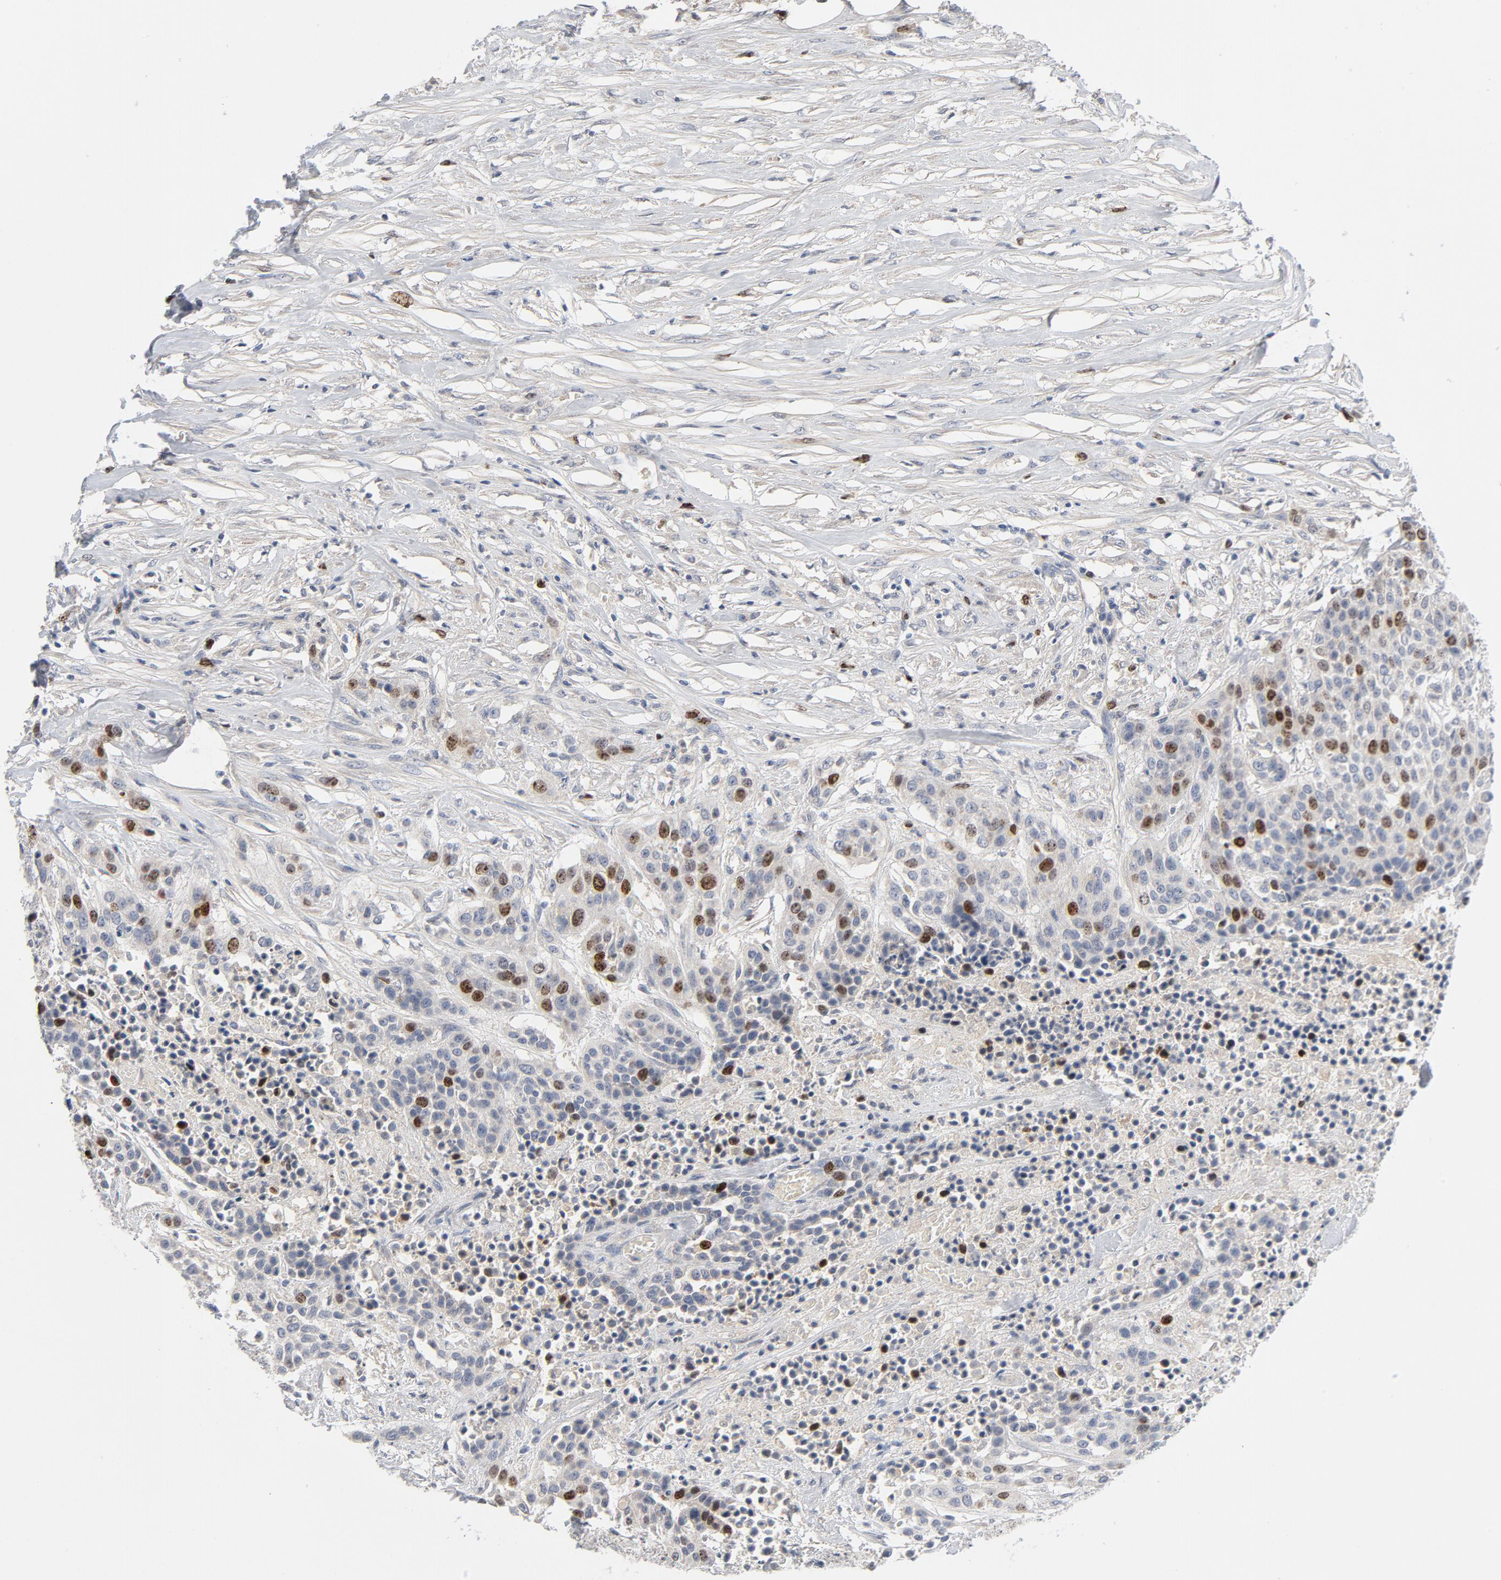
{"staining": {"intensity": "moderate", "quantity": "25%-75%", "location": "nuclear"}, "tissue": "urothelial cancer", "cell_type": "Tumor cells", "image_type": "cancer", "snomed": [{"axis": "morphology", "description": "Urothelial carcinoma, High grade"}, {"axis": "topography", "description": "Urinary bladder"}], "caption": "High-power microscopy captured an immunohistochemistry (IHC) micrograph of urothelial cancer, revealing moderate nuclear staining in about 25%-75% of tumor cells.", "gene": "BIRC5", "patient": {"sex": "male", "age": 74}}